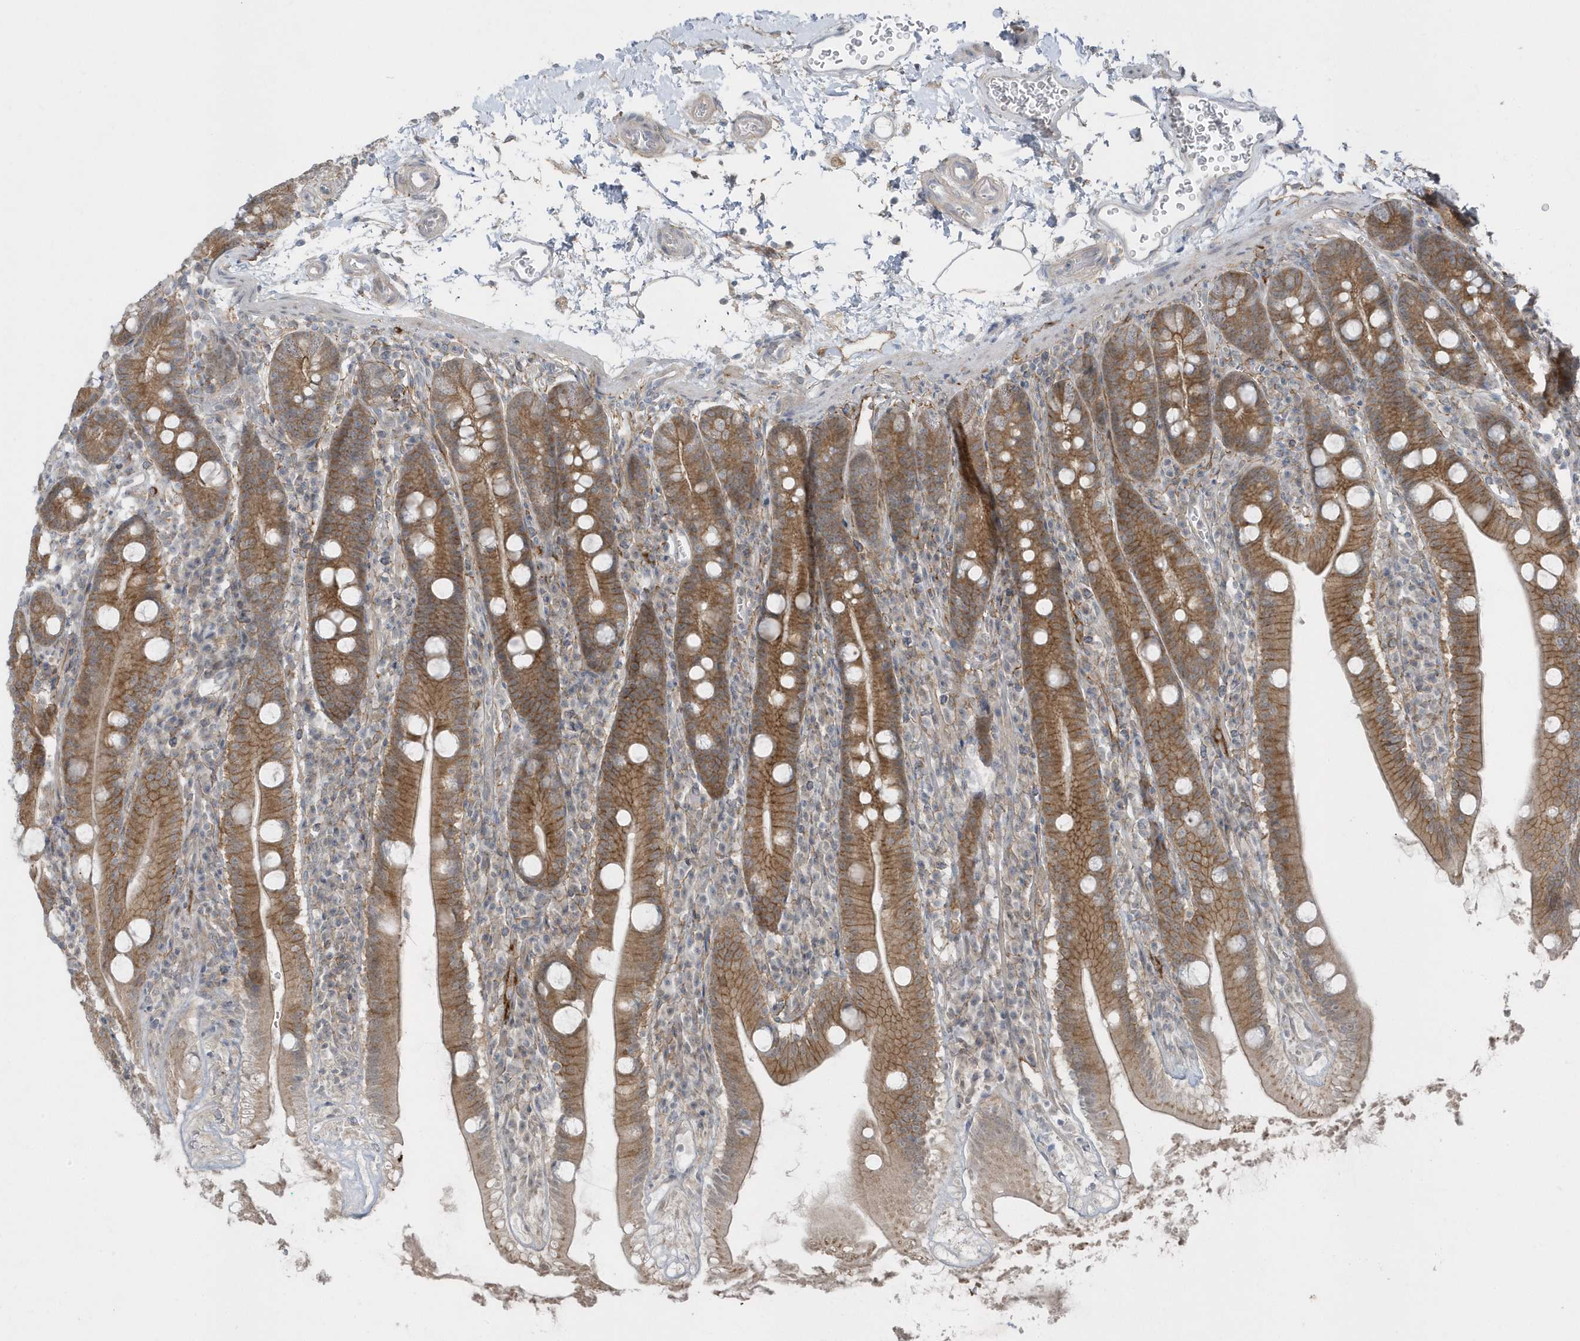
{"staining": {"intensity": "moderate", "quantity": ">75%", "location": "cytoplasmic/membranous"}, "tissue": "duodenum", "cell_type": "Glandular cells", "image_type": "normal", "snomed": [{"axis": "morphology", "description": "Normal tissue, NOS"}, {"axis": "topography", "description": "Duodenum"}], "caption": "Protein staining demonstrates moderate cytoplasmic/membranous expression in approximately >75% of glandular cells in unremarkable duodenum.", "gene": "PARD3B", "patient": {"sex": "male", "age": 35}}